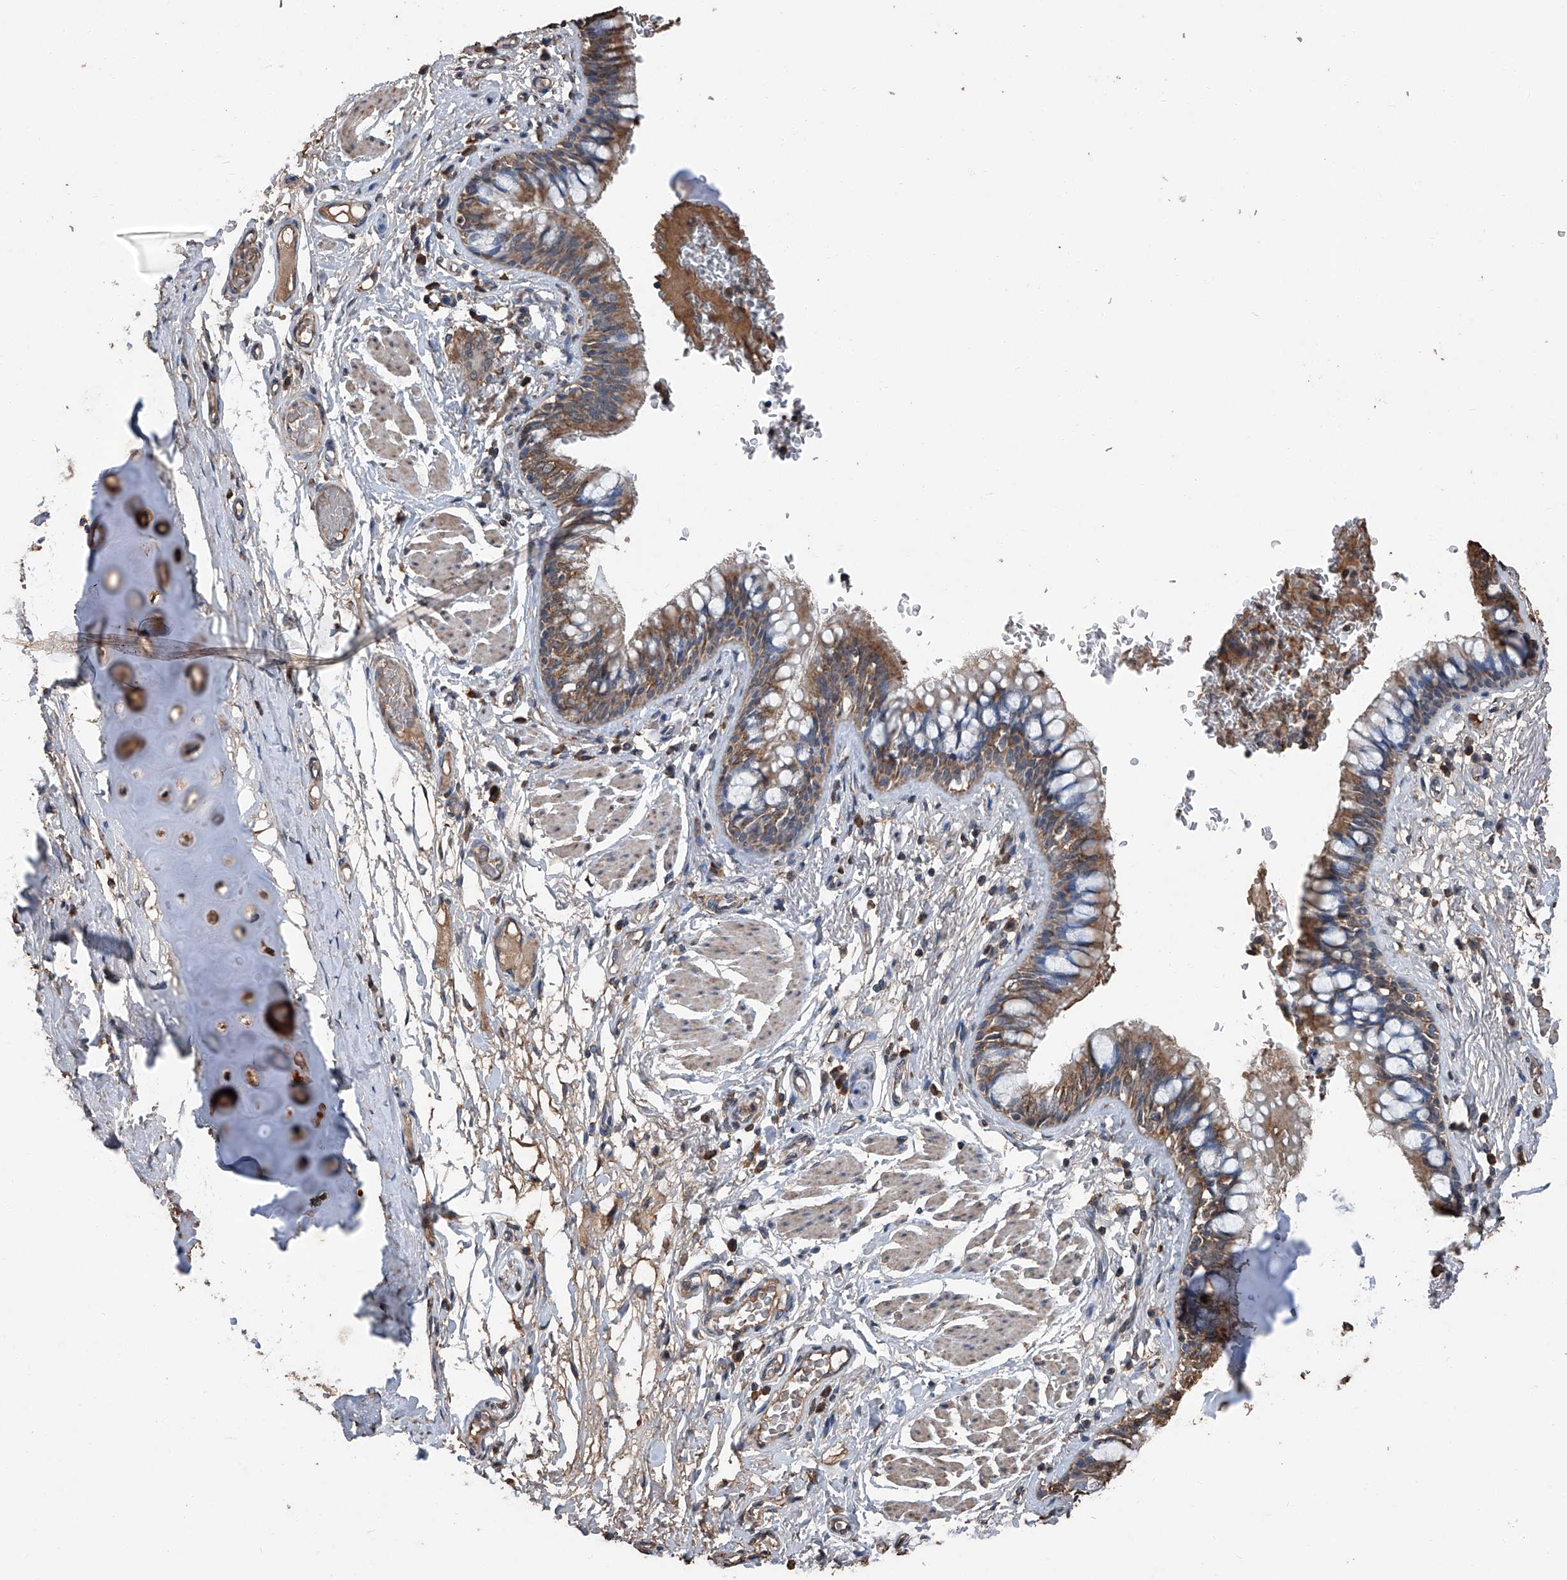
{"staining": {"intensity": "moderate", "quantity": ">75%", "location": "cytoplasmic/membranous"}, "tissue": "bronchus", "cell_type": "Respiratory epithelial cells", "image_type": "normal", "snomed": [{"axis": "morphology", "description": "Normal tissue, NOS"}, {"axis": "topography", "description": "Cartilage tissue"}, {"axis": "topography", "description": "Bronchus"}], "caption": "High-power microscopy captured an immunohistochemistry image of benign bronchus, revealing moderate cytoplasmic/membranous staining in about >75% of respiratory epithelial cells.", "gene": "STARD7", "patient": {"sex": "female", "age": 36}}